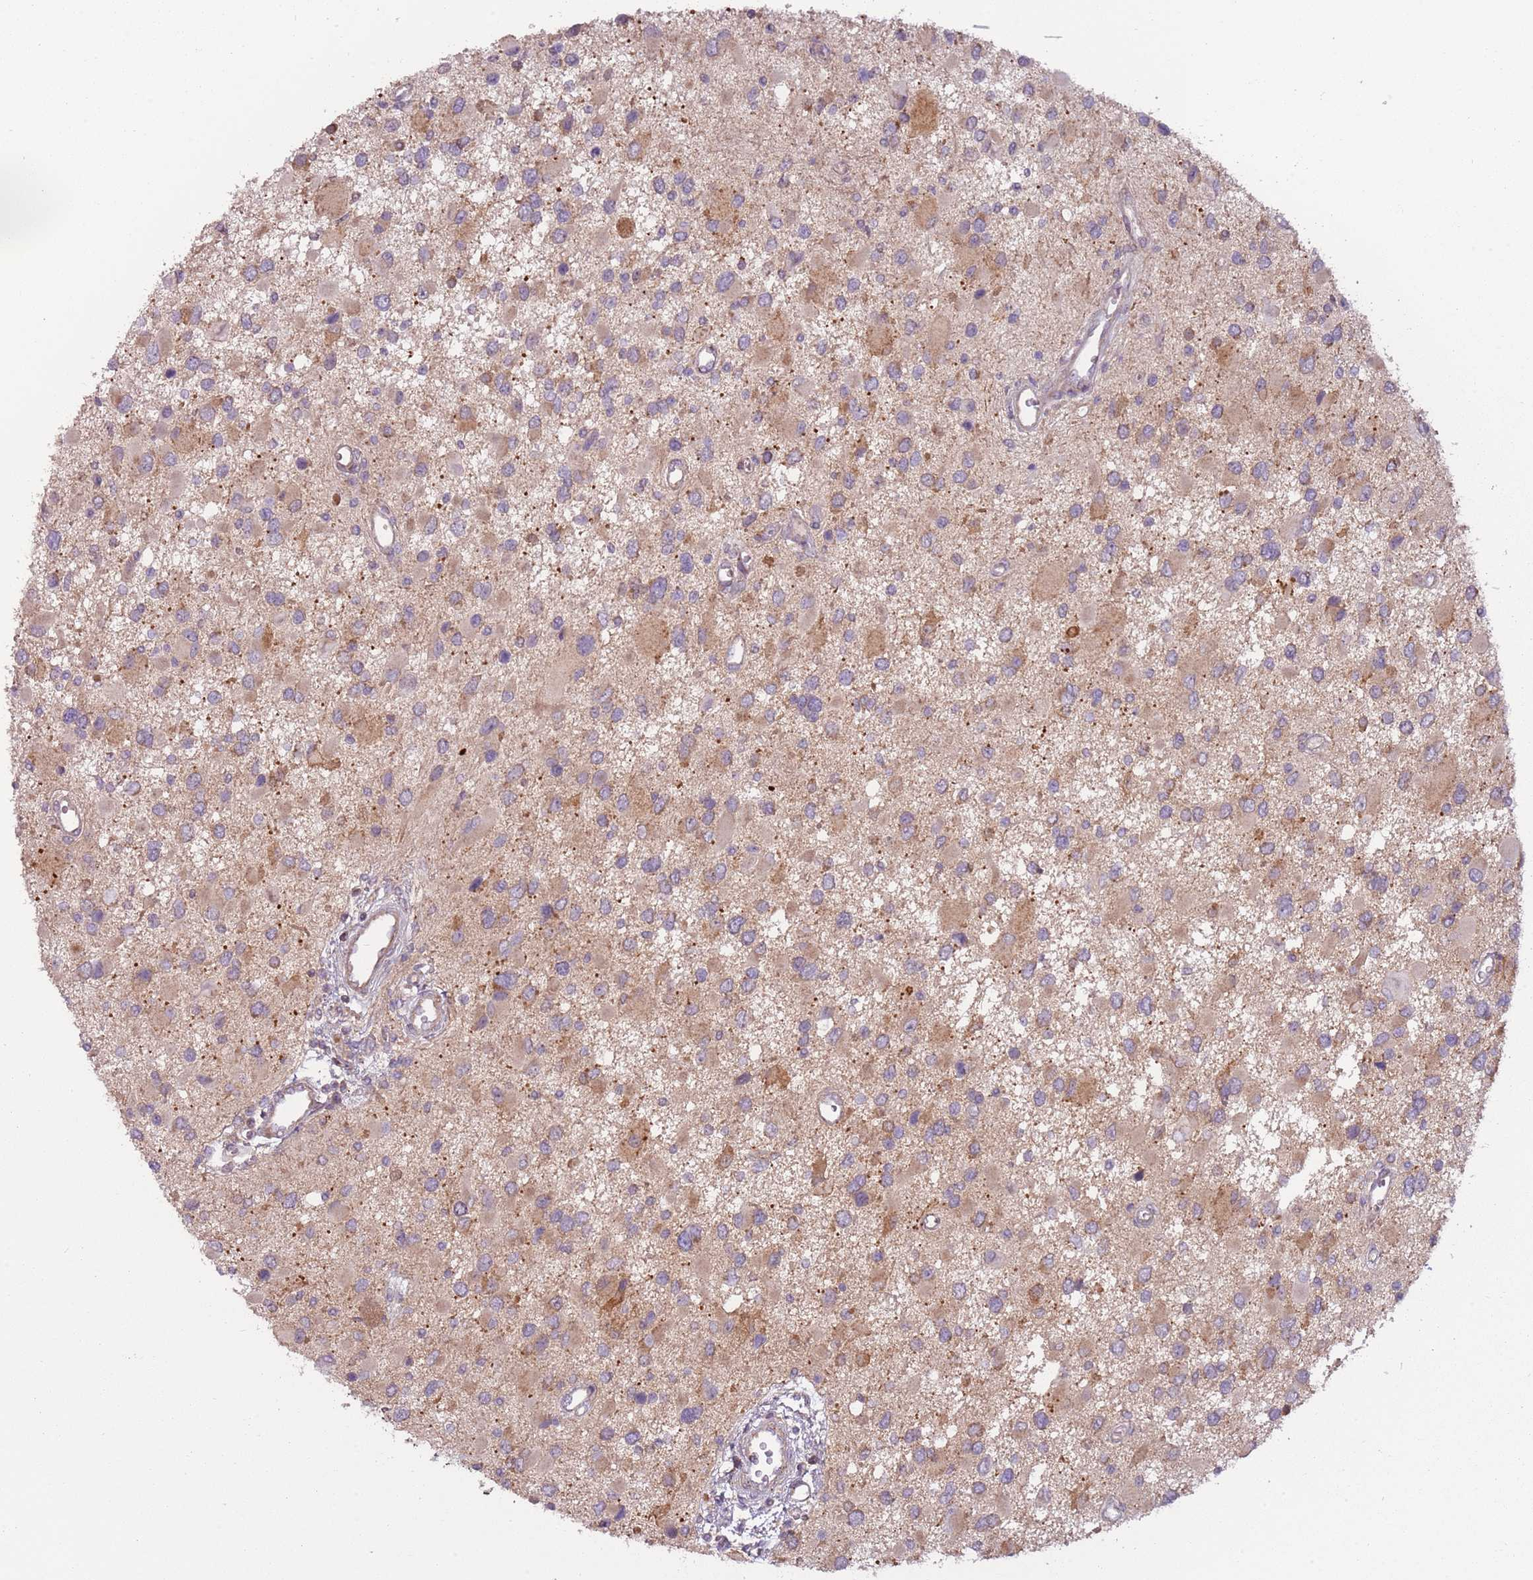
{"staining": {"intensity": "weak", "quantity": "25%-75%", "location": "cytoplasmic/membranous"}, "tissue": "glioma", "cell_type": "Tumor cells", "image_type": "cancer", "snomed": [{"axis": "morphology", "description": "Glioma, malignant, High grade"}, {"axis": "topography", "description": "Brain"}], "caption": "A brown stain labels weak cytoplasmic/membranous expression of a protein in human malignant glioma (high-grade) tumor cells. Using DAB (3,3'-diaminobenzidine) (brown) and hematoxylin (blue) stains, captured at high magnification using brightfield microscopy.", "gene": "DTD2", "patient": {"sex": "male", "age": 53}}